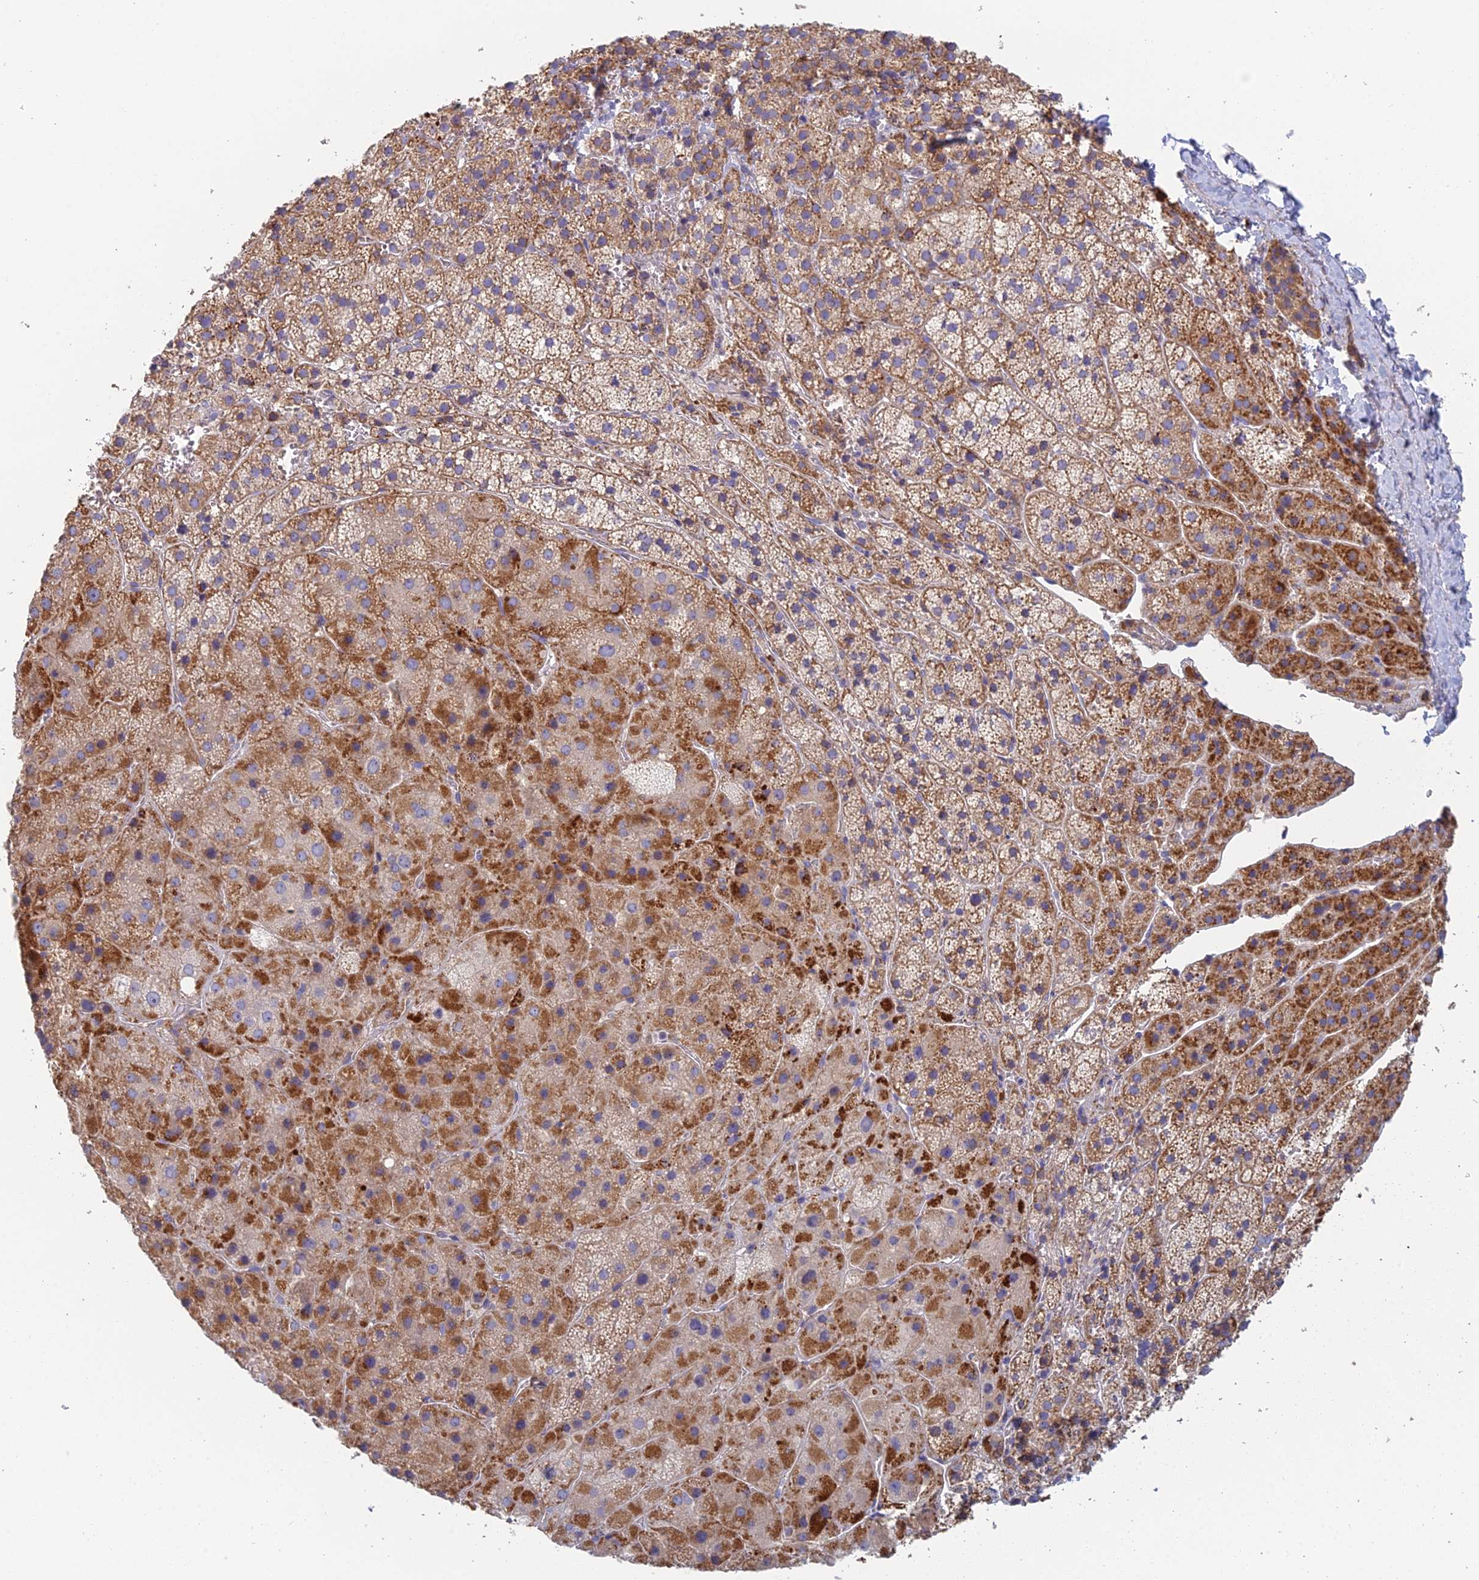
{"staining": {"intensity": "moderate", "quantity": "25%-75%", "location": "cytoplasmic/membranous"}, "tissue": "adrenal gland", "cell_type": "Glandular cells", "image_type": "normal", "snomed": [{"axis": "morphology", "description": "Normal tissue, NOS"}, {"axis": "topography", "description": "Adrenal gland"}], "caption": "The immunohistochemical stain highlights moderate cytoplasmic/membranous expression in glandular cells of benign adrenal gland.", "gene": "IFTAP", "patient": {"sex": "female", "age": 44}}